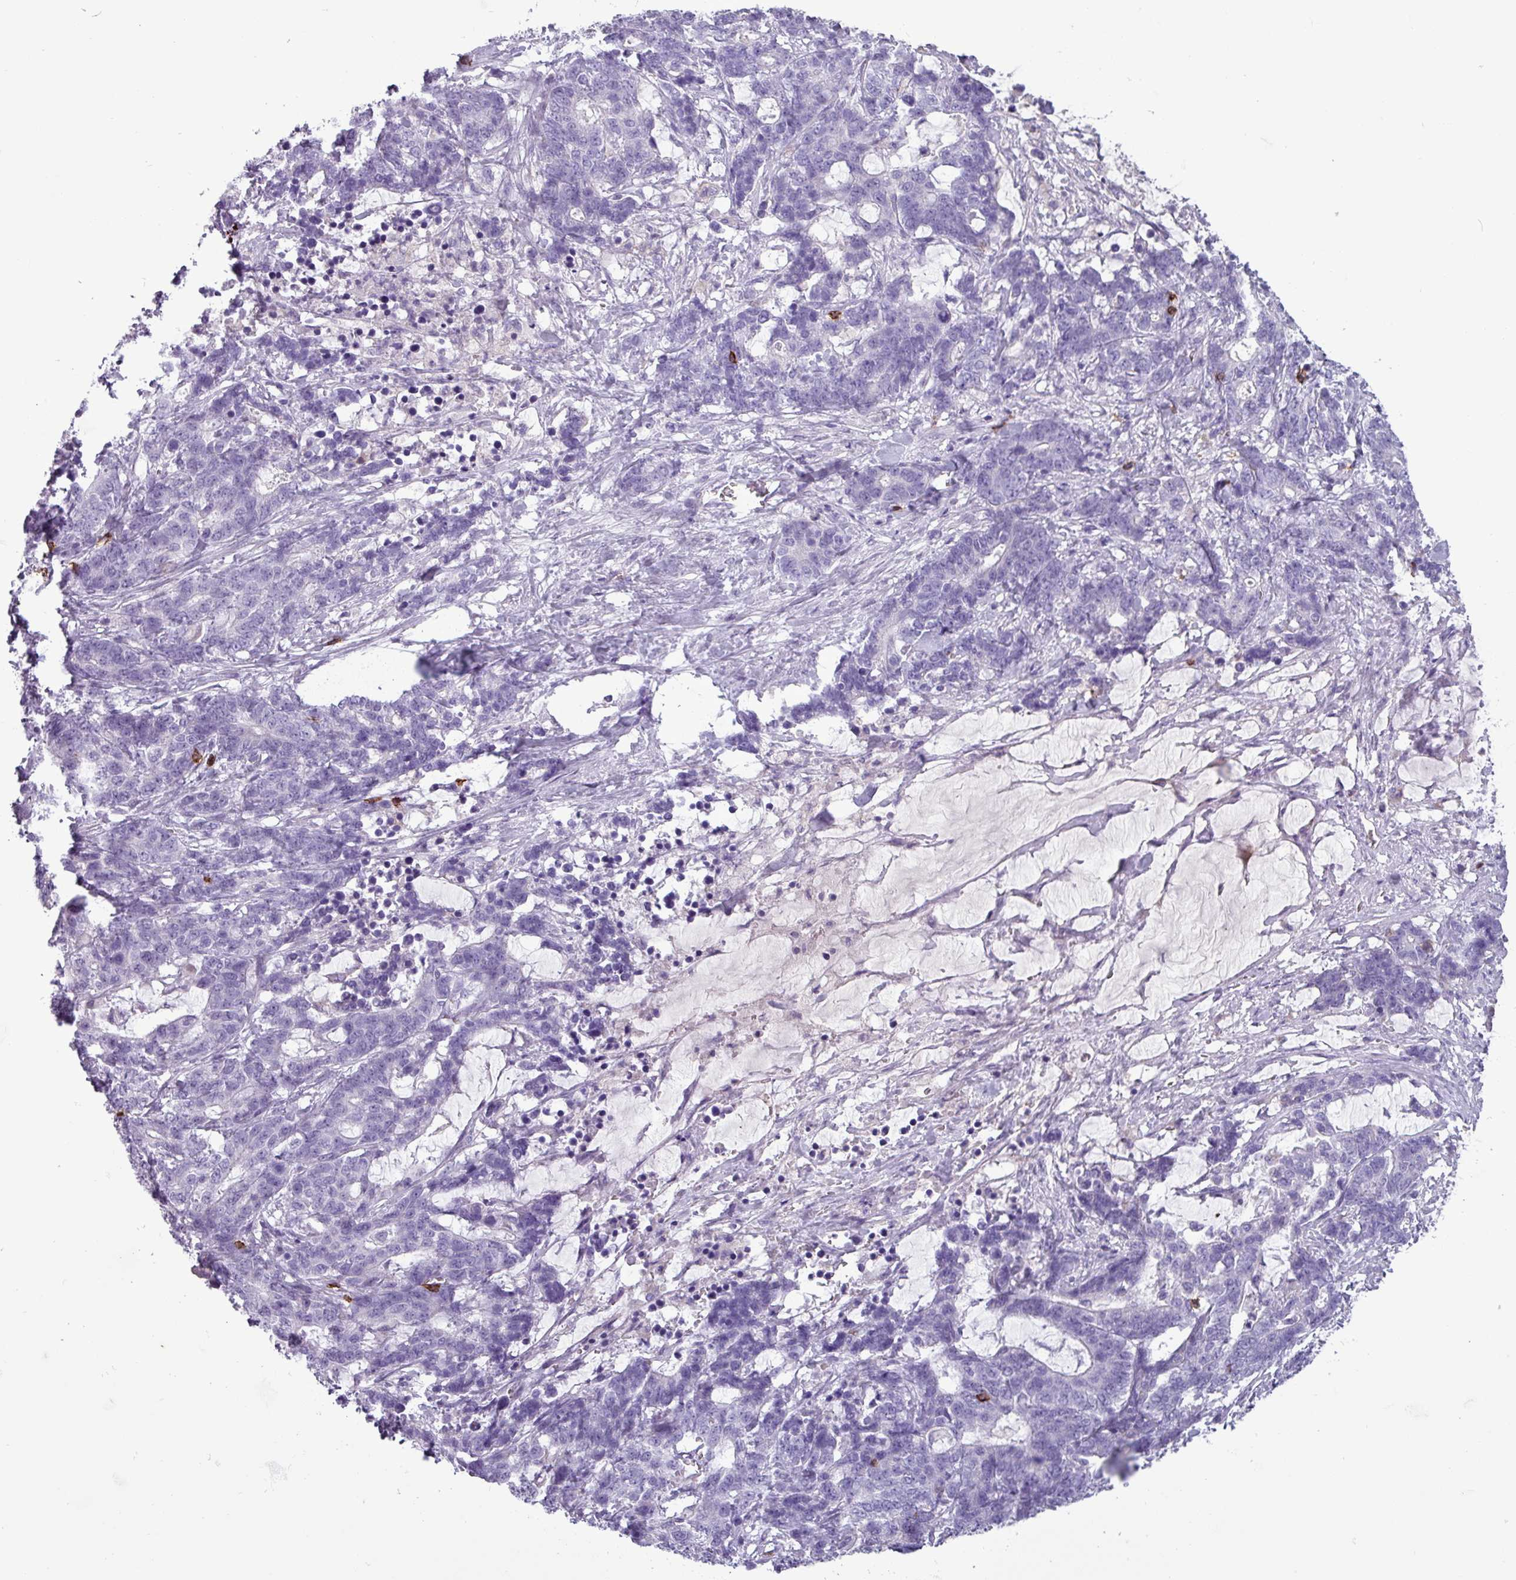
{"staining": {"intensity": "negative", "quantity": "none", "location": "none"}, "tissue": "stomach cancer", "cell_type": "Tumor cells", "image_type": "cancer", "snomed": [{"axis": "morphology", "description": "Normal tissue, NOS"}, {"axis": "morphology", "description": "Adenocarcinoma, NOS"}, {"axis": "topography", "description": "Stomach"}], "caption": "Stomach cancer was stained to show a protein in brown. There is no significant positivity in tumor cells.", "gene": "CD8A", "patient": {"sex": "female", "age": 64}}